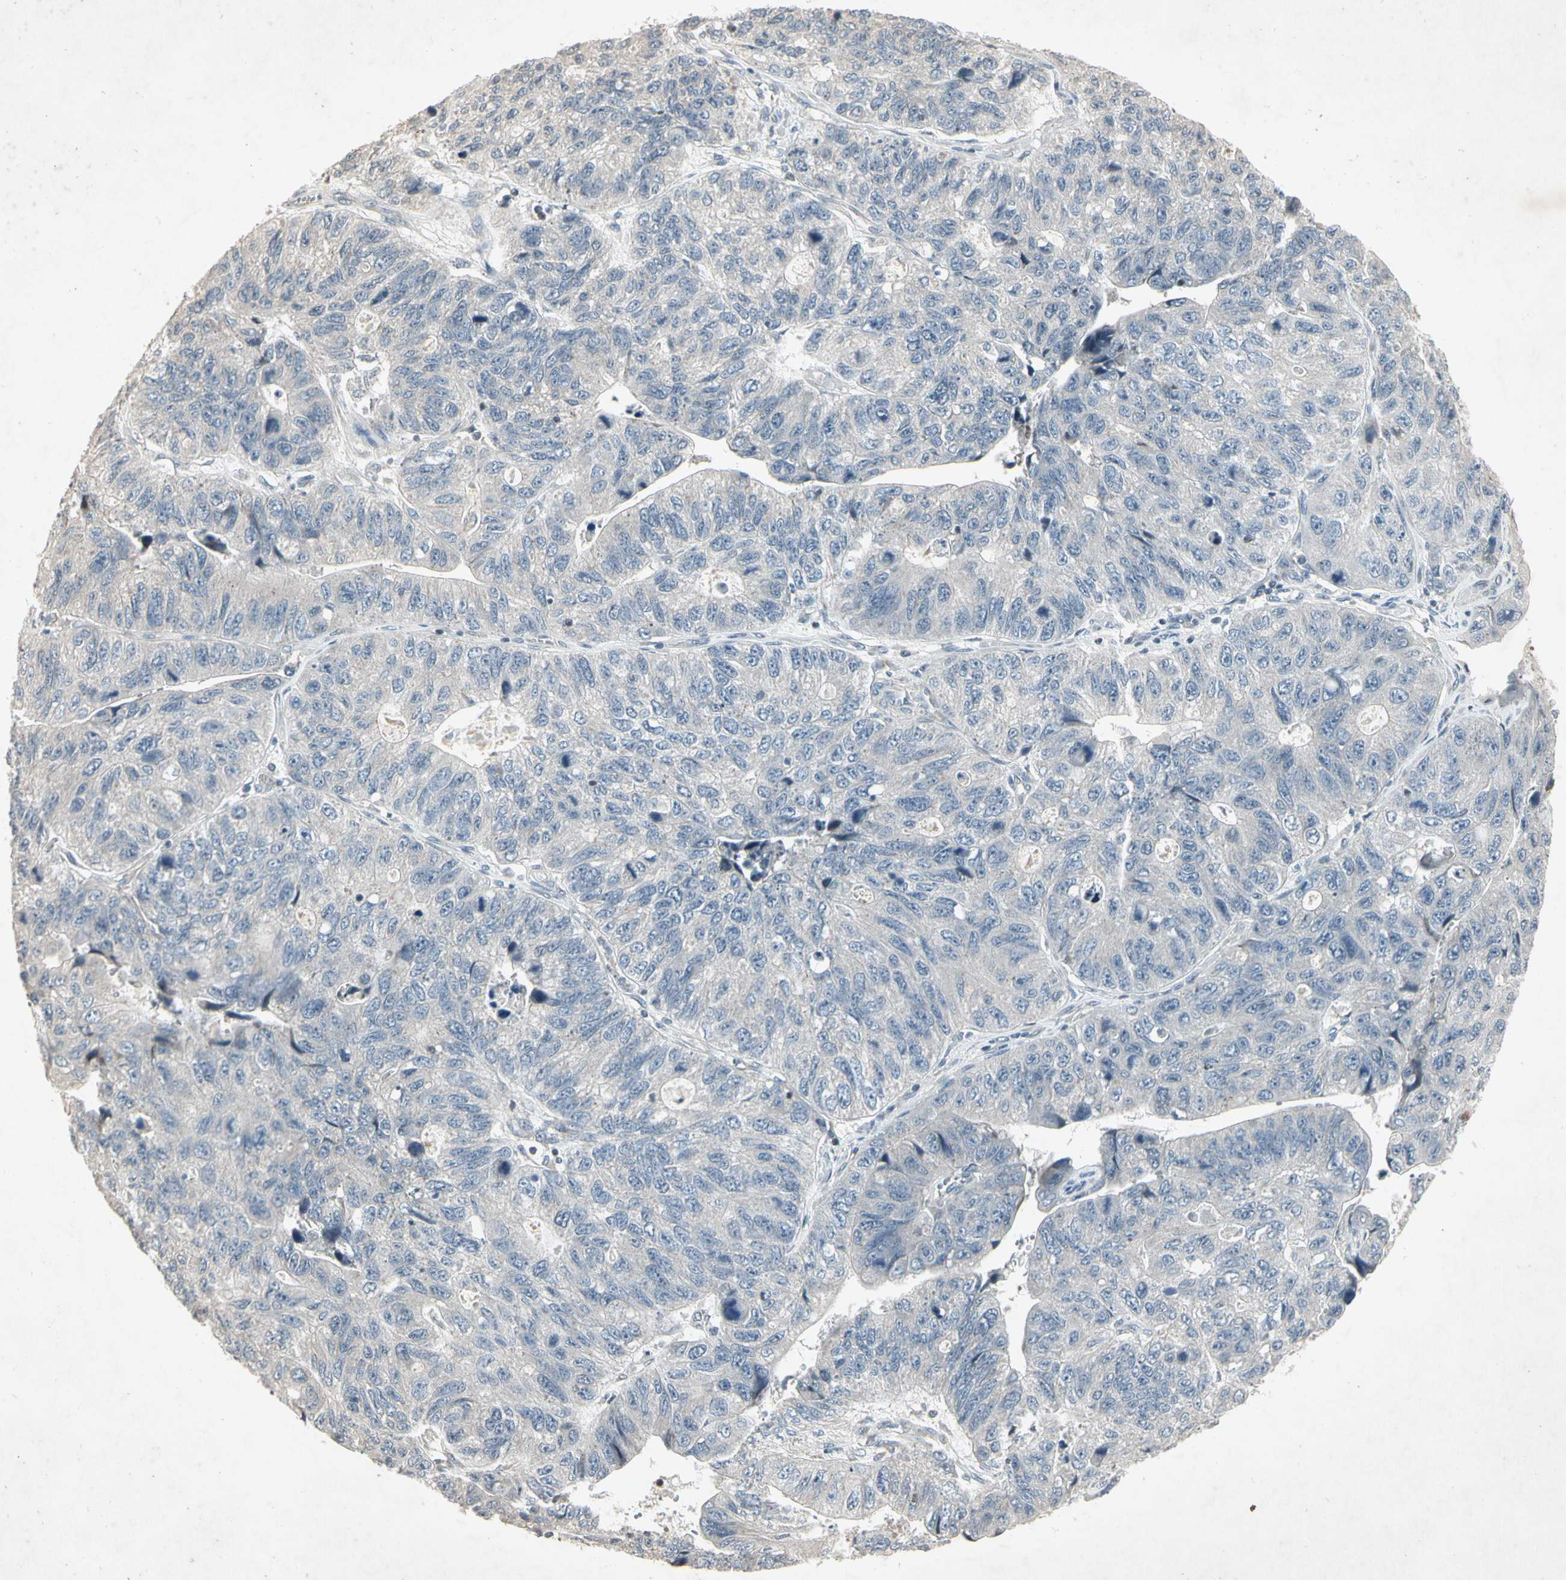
{"staining": {"intensity": "weak", "quantity": "25%-75%", "location": "cytoplasmic/membranous"}, "tissue": "stomach cancer", "cell_type": "Tumor cells", "image_type": "cancer", "snomed": [{"axis": "morphology", "description": "Adenocarcinoma, NOS"}, {"axis": "topography", "description": "Stomach"}], "caption": "Protein analysis of stomach cancer (adenocarcinoma) tissue demonstrates weak cytoplasmic/membranous positivity in about 25%-75% of tumor cells. Using DAB (brown) and hematoxylin (blue) stains, captured at high magnification using brightfield microscopy.", "gene": "TEK", "patient": {"sex": "male", "age": 59}}